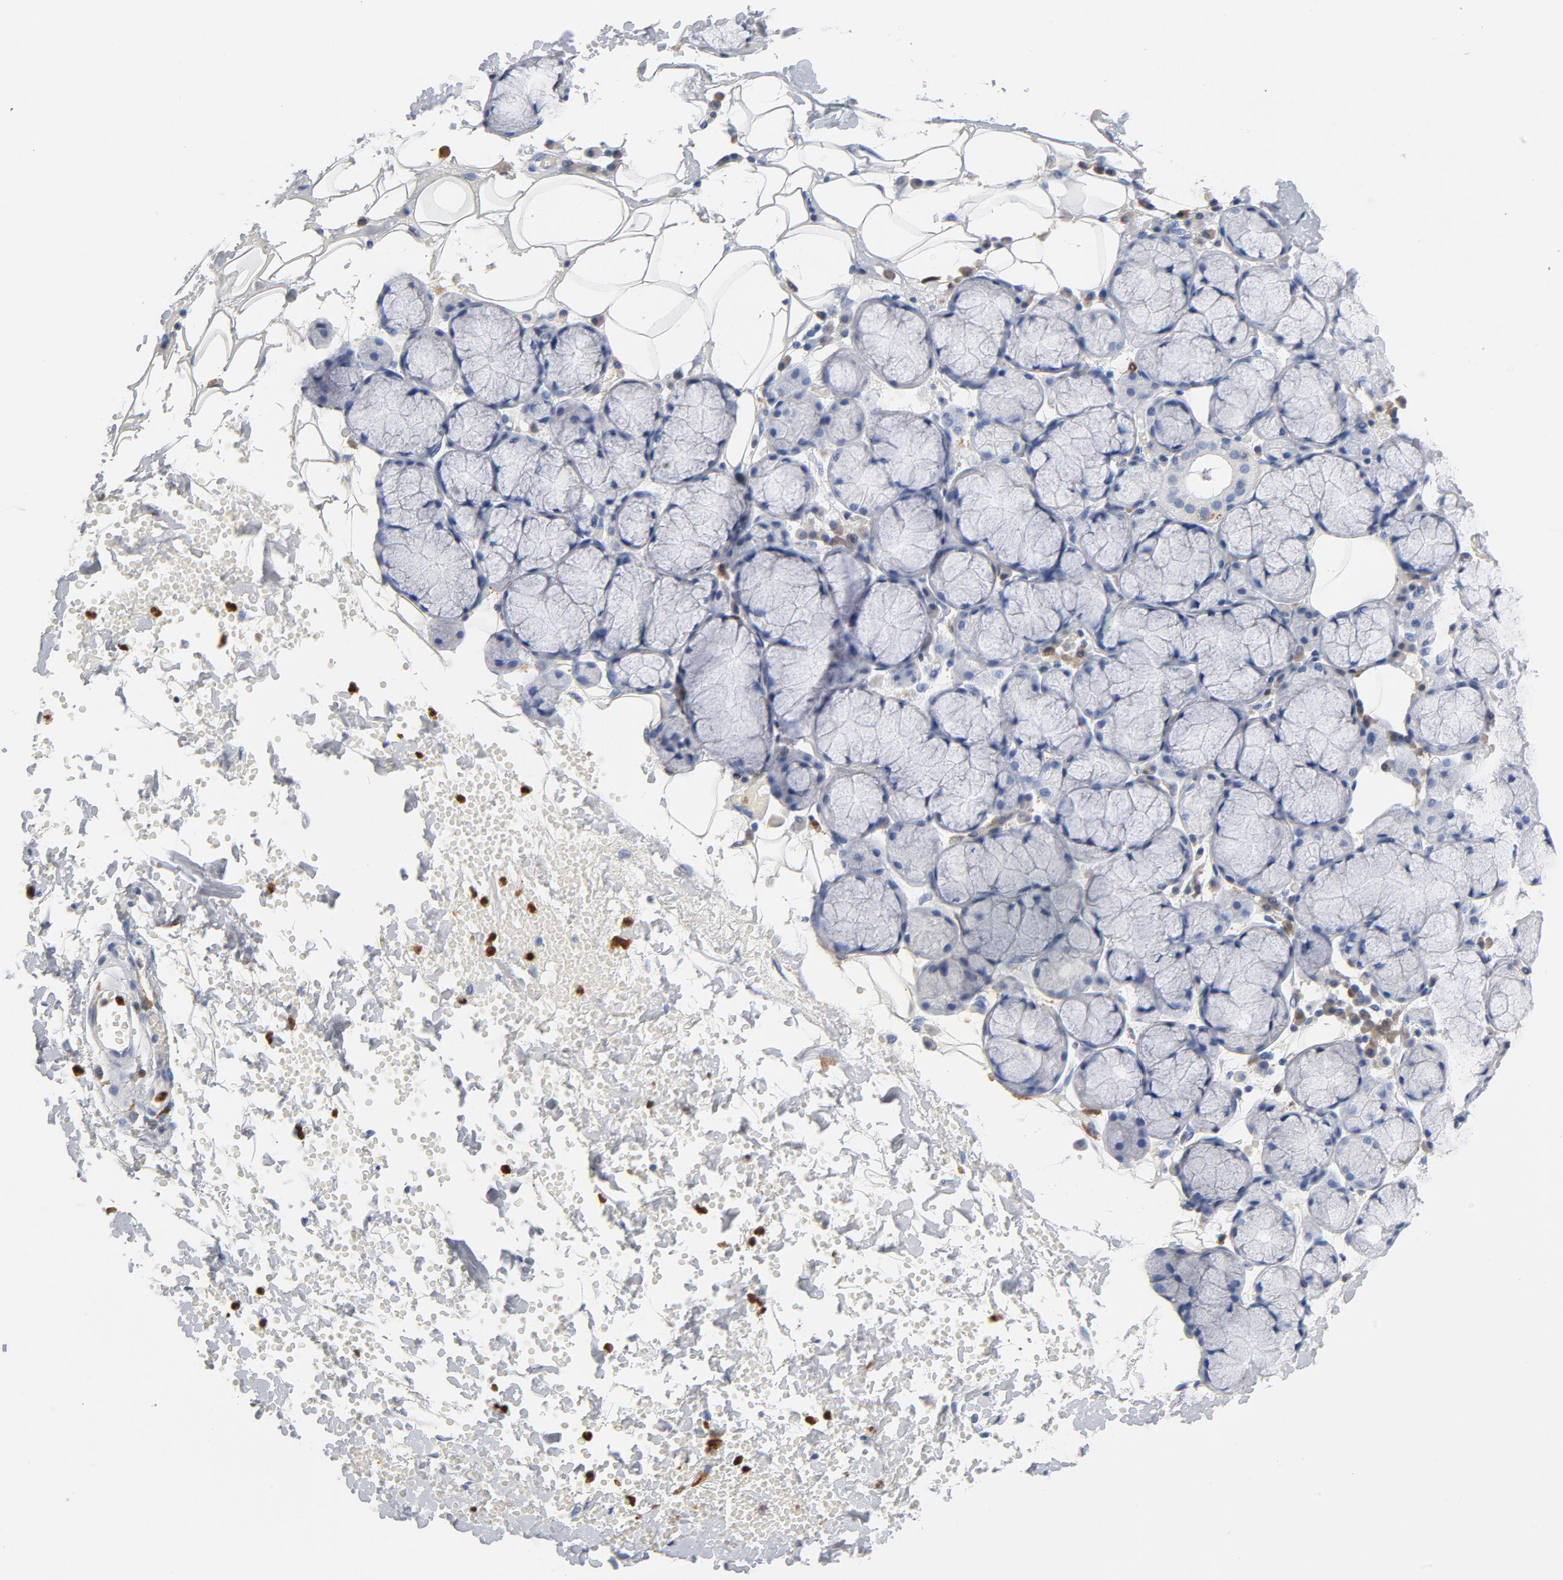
{"staining": {"intensity": "negative", "quantity": "none", "location": "none"}, "tissue": "salivary gland", "cell_type": "Glandular cells", "image_type": "normal", "snomed": [{"axis": "morphology", "description": "Normal tissue, NOS"}, {"axis": "topography", "description": "Skeletal muscle"}, {"axis": "topography", "description": "Oral tissue"}, {"axis": "topography", "description": "Salivary gland"}, {"axis": "topography", "description": "Peripheral nerve tissue"}], "caption": "Salivary gland was stained to show a protein in brown. There is no significant expression in glandular cells. The staining was performed using DAB (3,3'-diaminobenzidine) to visualize the protein expression in brown, while the nuclei were stained in blue with hematoxylin (Magnification: 20x).", "gene": "NCF1", "patient": {"sex": "male", "age": 54}}